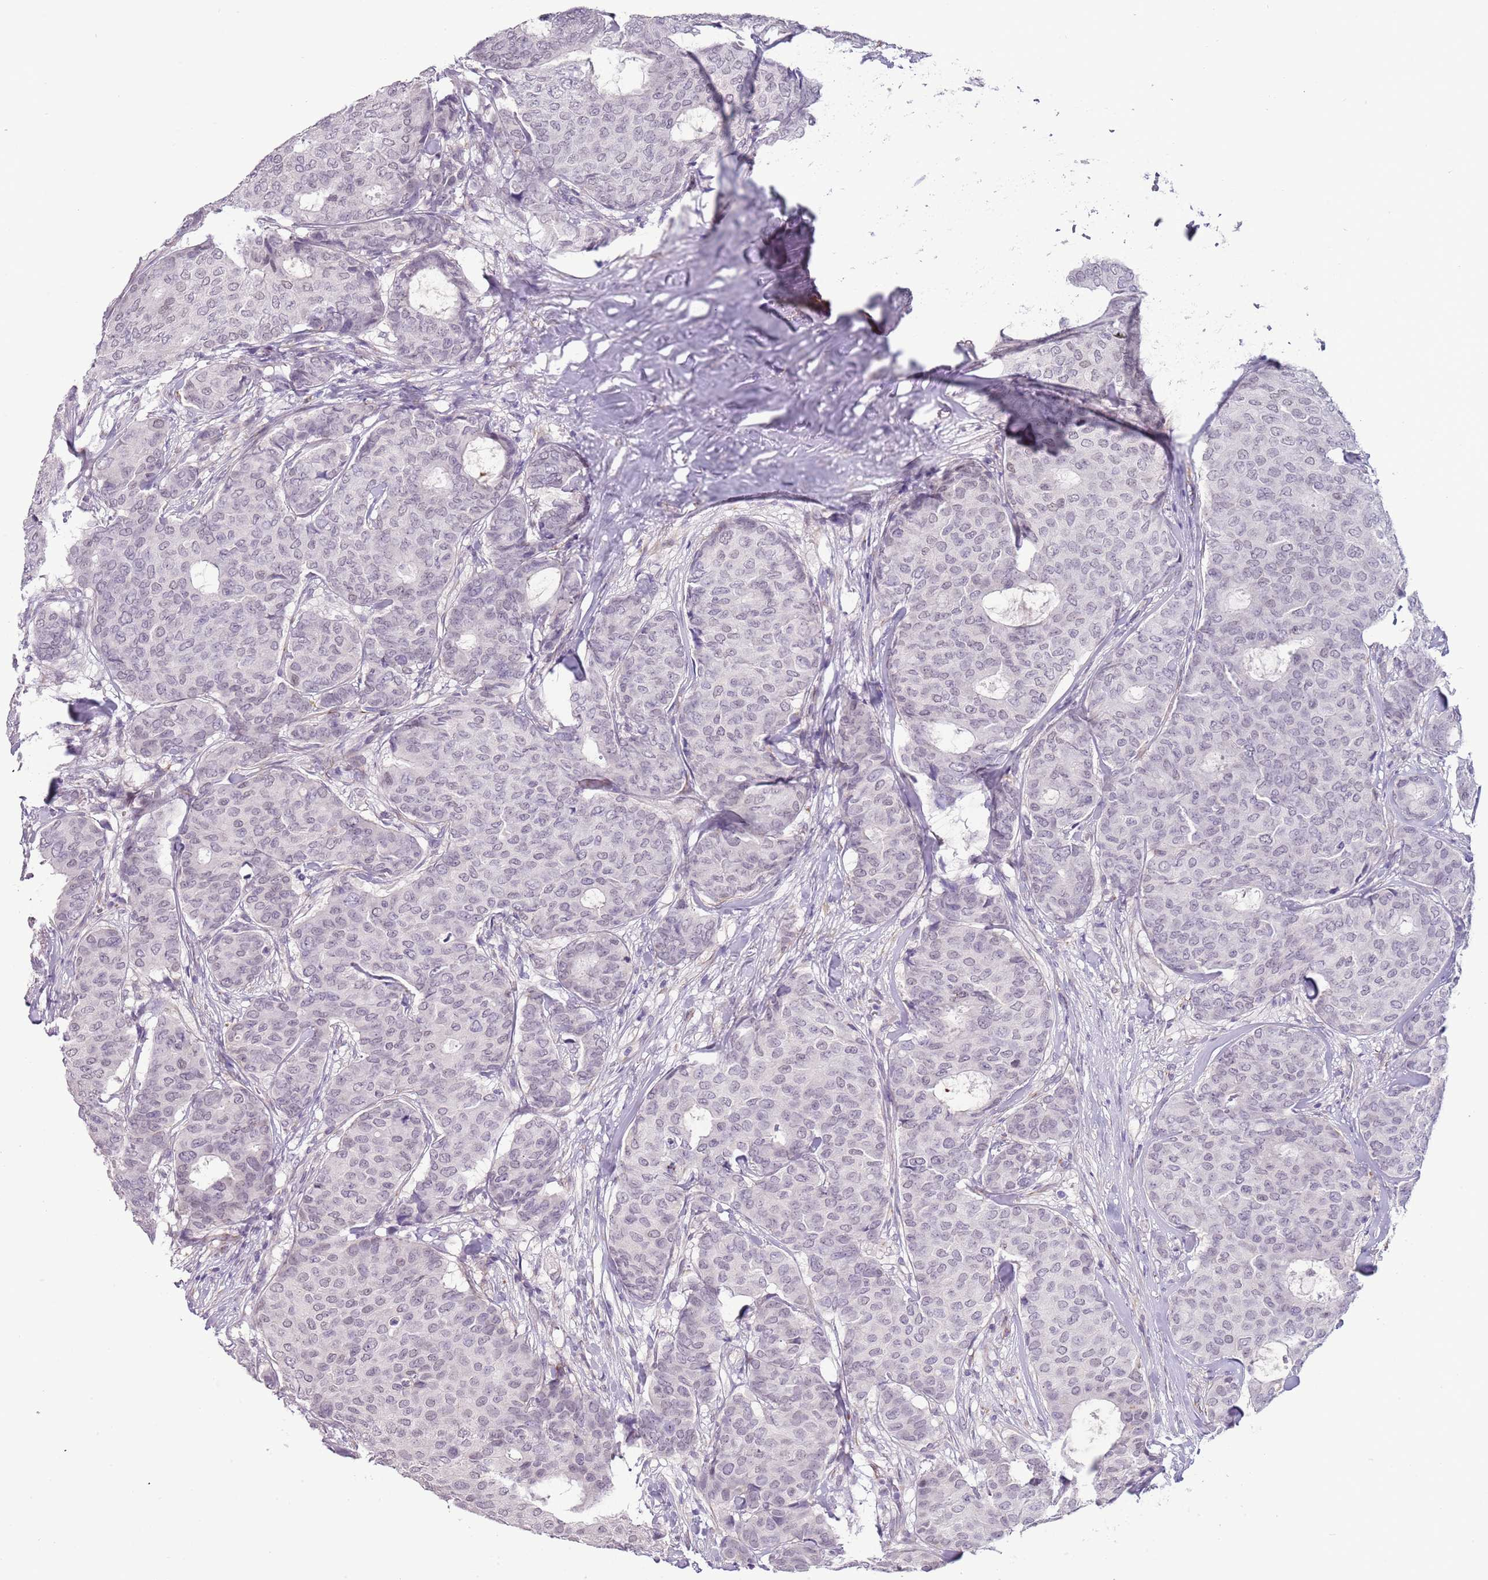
{"staining": {"intensity": "negative", "quantity": "none", "location": "none"}, "tissue": "breast cancer", "cell_type": "Tumor cells", "image_type": "cancer", "snomed": [{"axis": "morphology", "description": "Duct carcinoma"}, {"axis": "topography", "description": "Breast"}], "caption": "There is no significant positivity in tumor cells of breast intraductal carcinoma.", "gene": "NBPF3", "patient": {"sex": "female", "age": 75}}